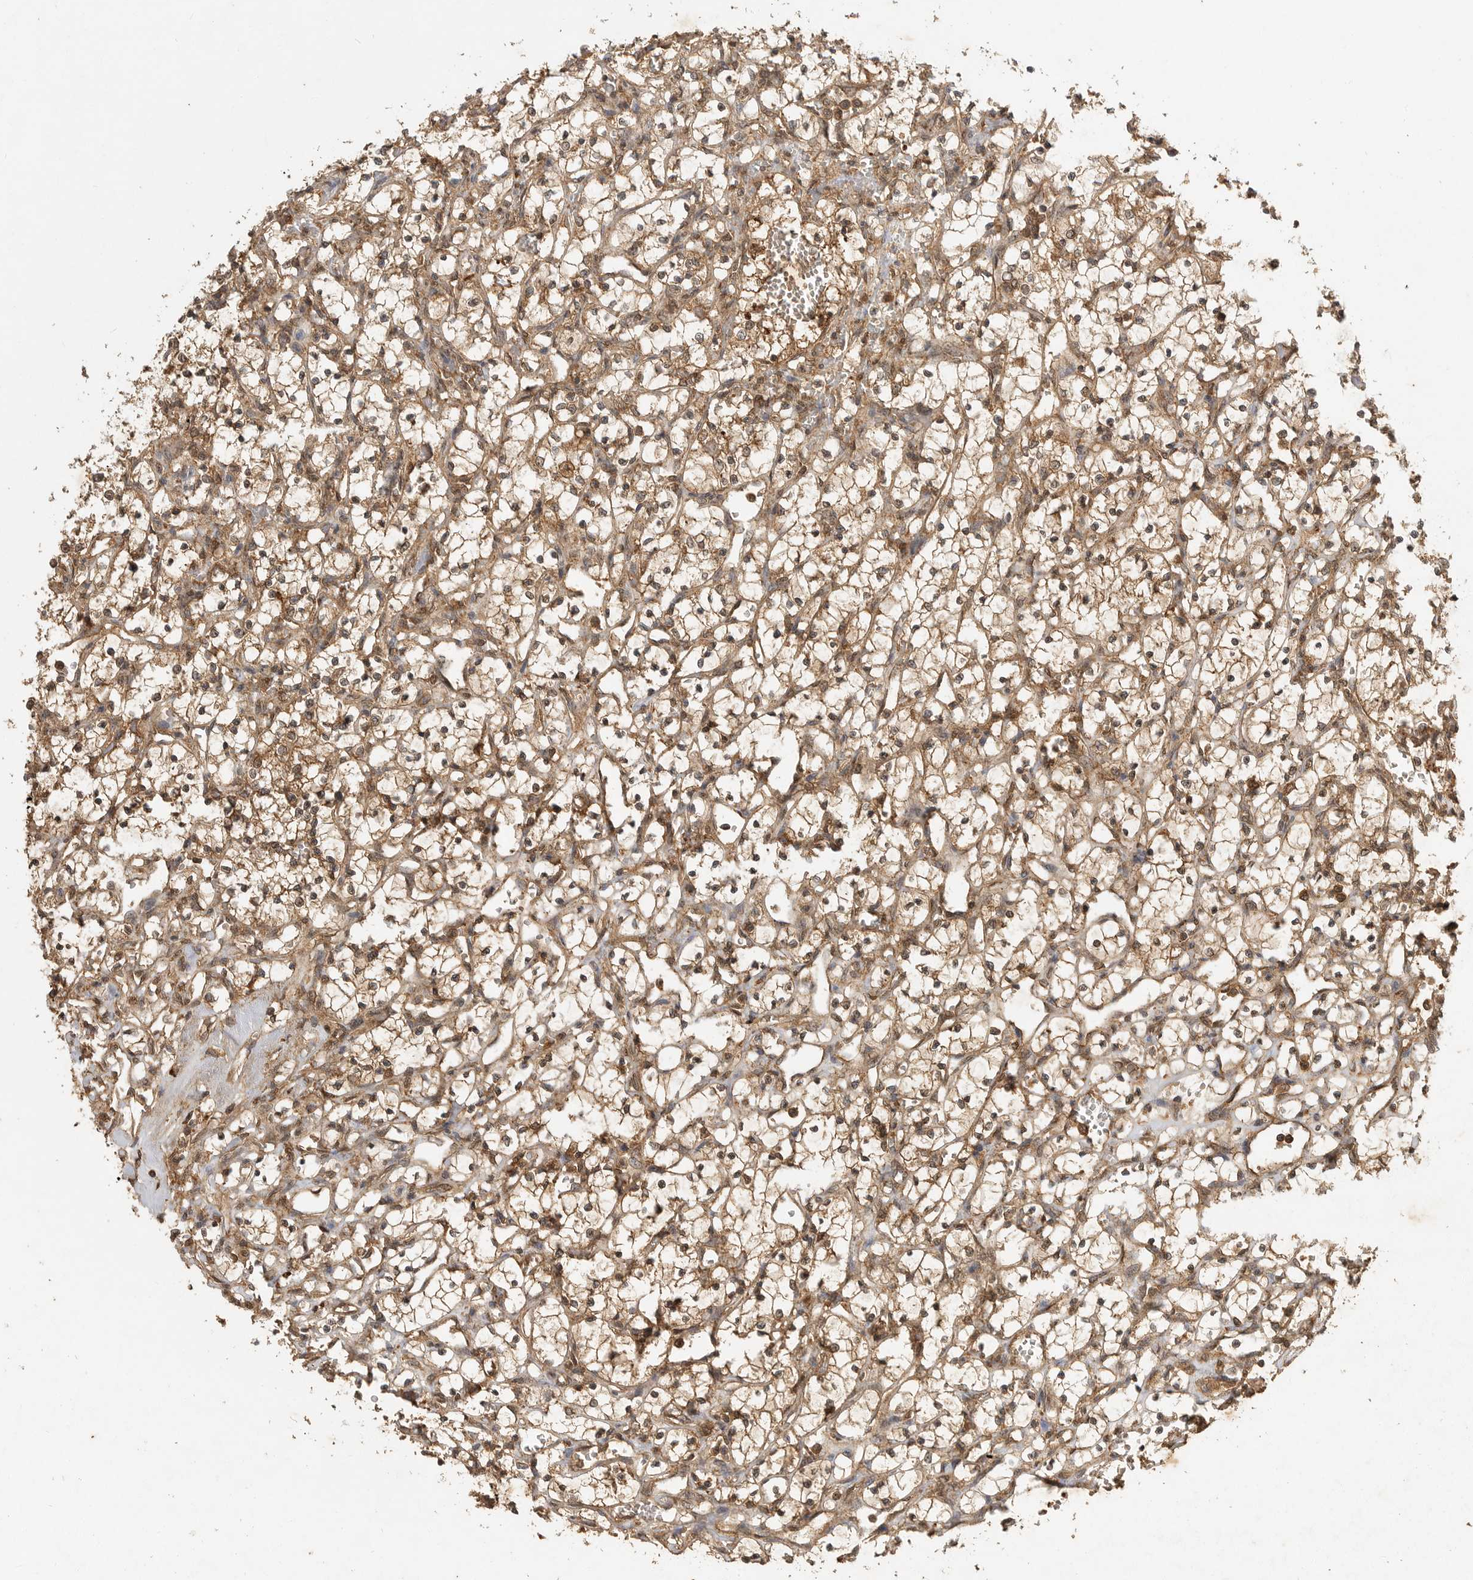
{"staining": {"intensity": "moderate", "quantity": ">75%", "location": "cytoplasmic/membranous"}, "tissue": "renal cancer", "cell_type": "Tumor cells", "image_type": "cancer", "snomed": [{"axis": "morphology", "description": "Adenocarcinoma, NOS"}, {"axis": "topography", "description": "Kidney"}], "caption": "Renal cancer was stained to show a protein in brown. There is medium levels of moderate cytoplasmic/membranous positivity in approximately >75% of tumor cells.", "gene": "ICOSLG", "patient": {"sex": "female", "age": 69}}